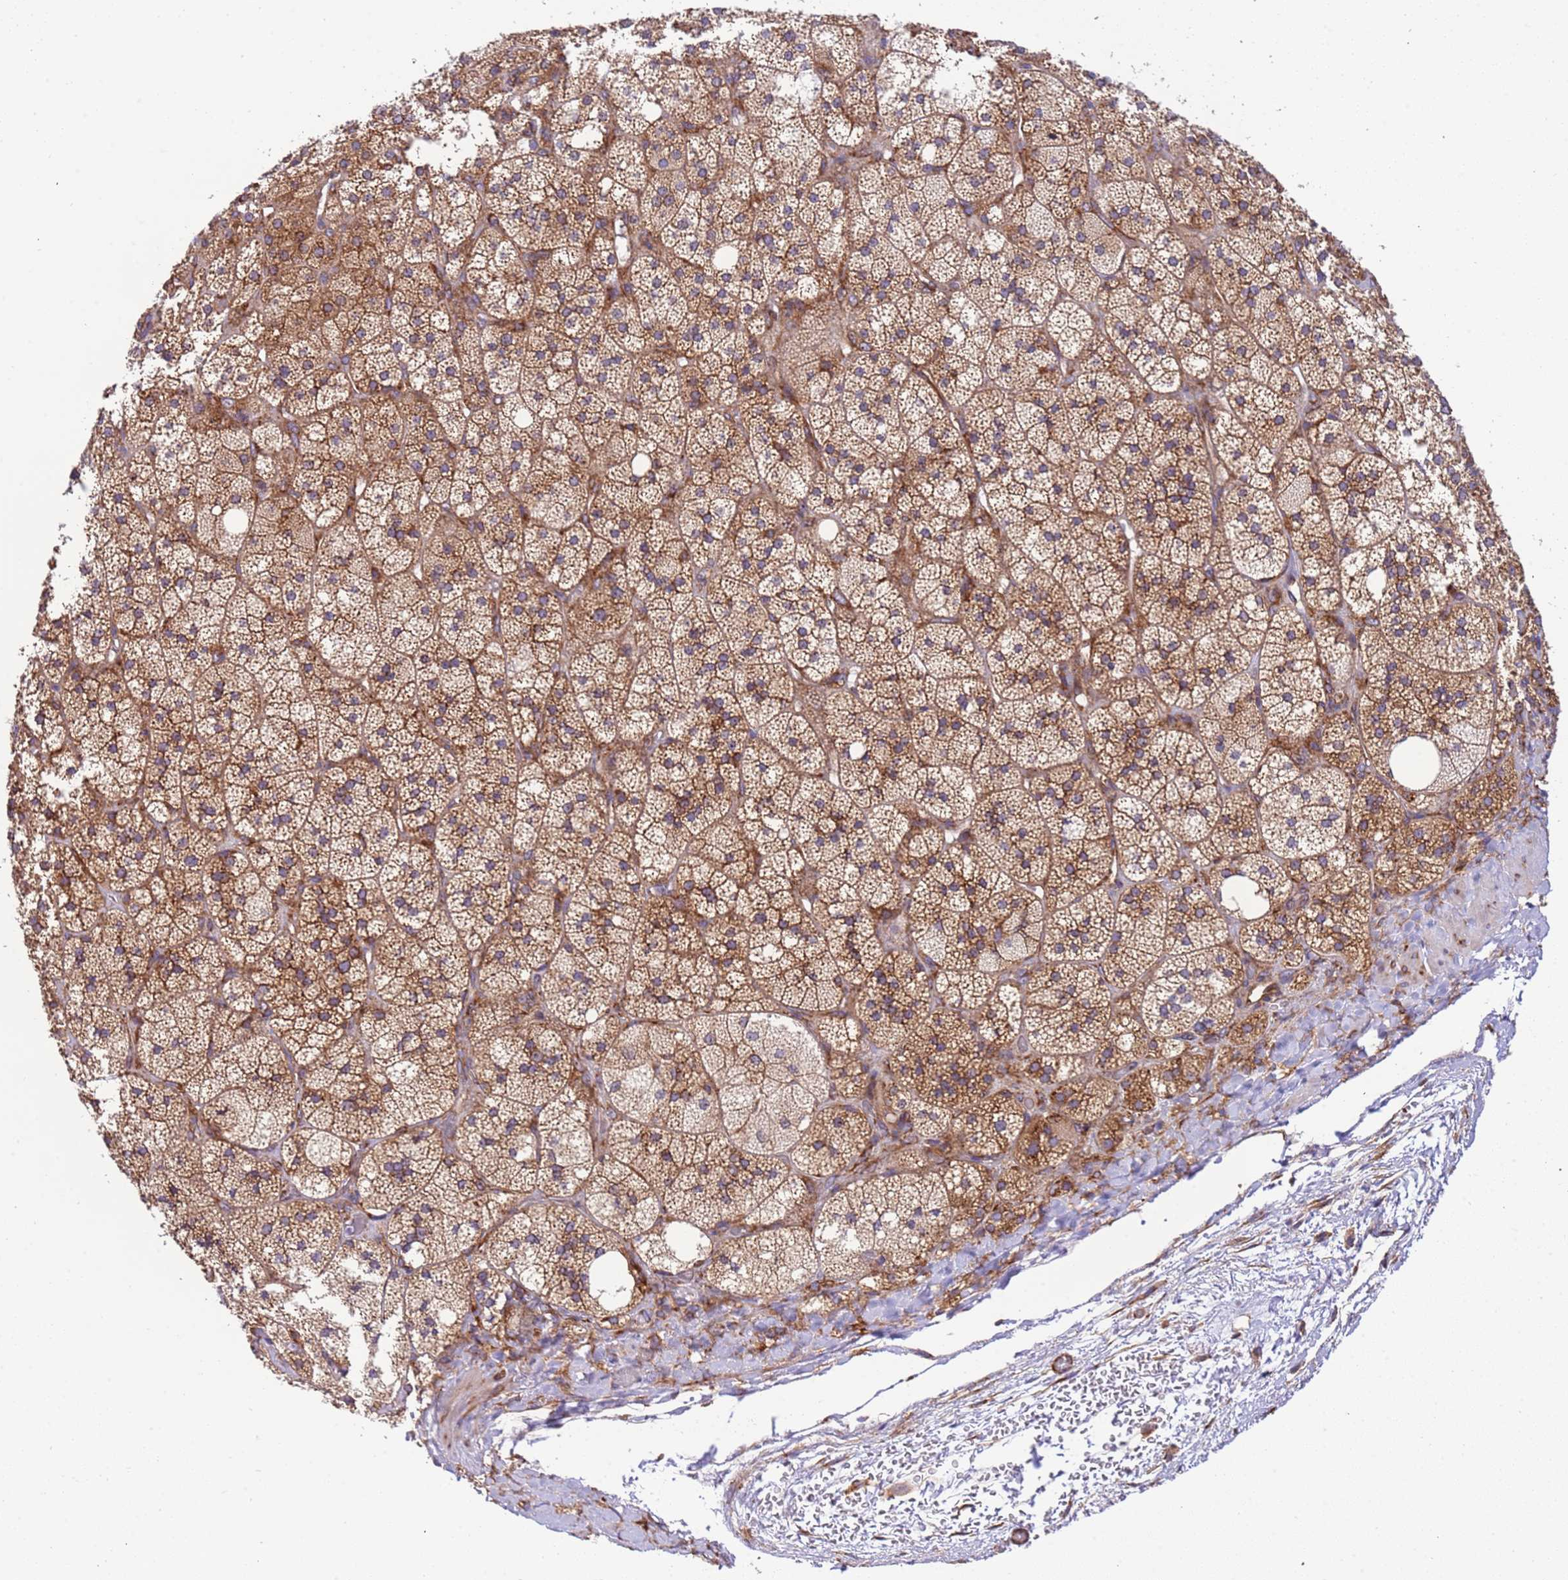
{"staining": {"intensity": "moderate", "quantity": ">75%", "location": "cytoplasmic/membranous"}, "tissue": "adrenal gland", "cell_type": "Glandular cells", "image_type": "normal", "snomed": [{"axis": "morphology", "description": "Normal tissue, NOS"}, {"axis": "topography", "description": "Adrenal gland"}], "caption": "Human adrenal gland stained for a protein (brown) exhibits moderate cytoplasmic/membranous positive staining in about >75% of glandular cells.", "gene": "RPL36", "patient": {"sex": "male", "age": 61}}